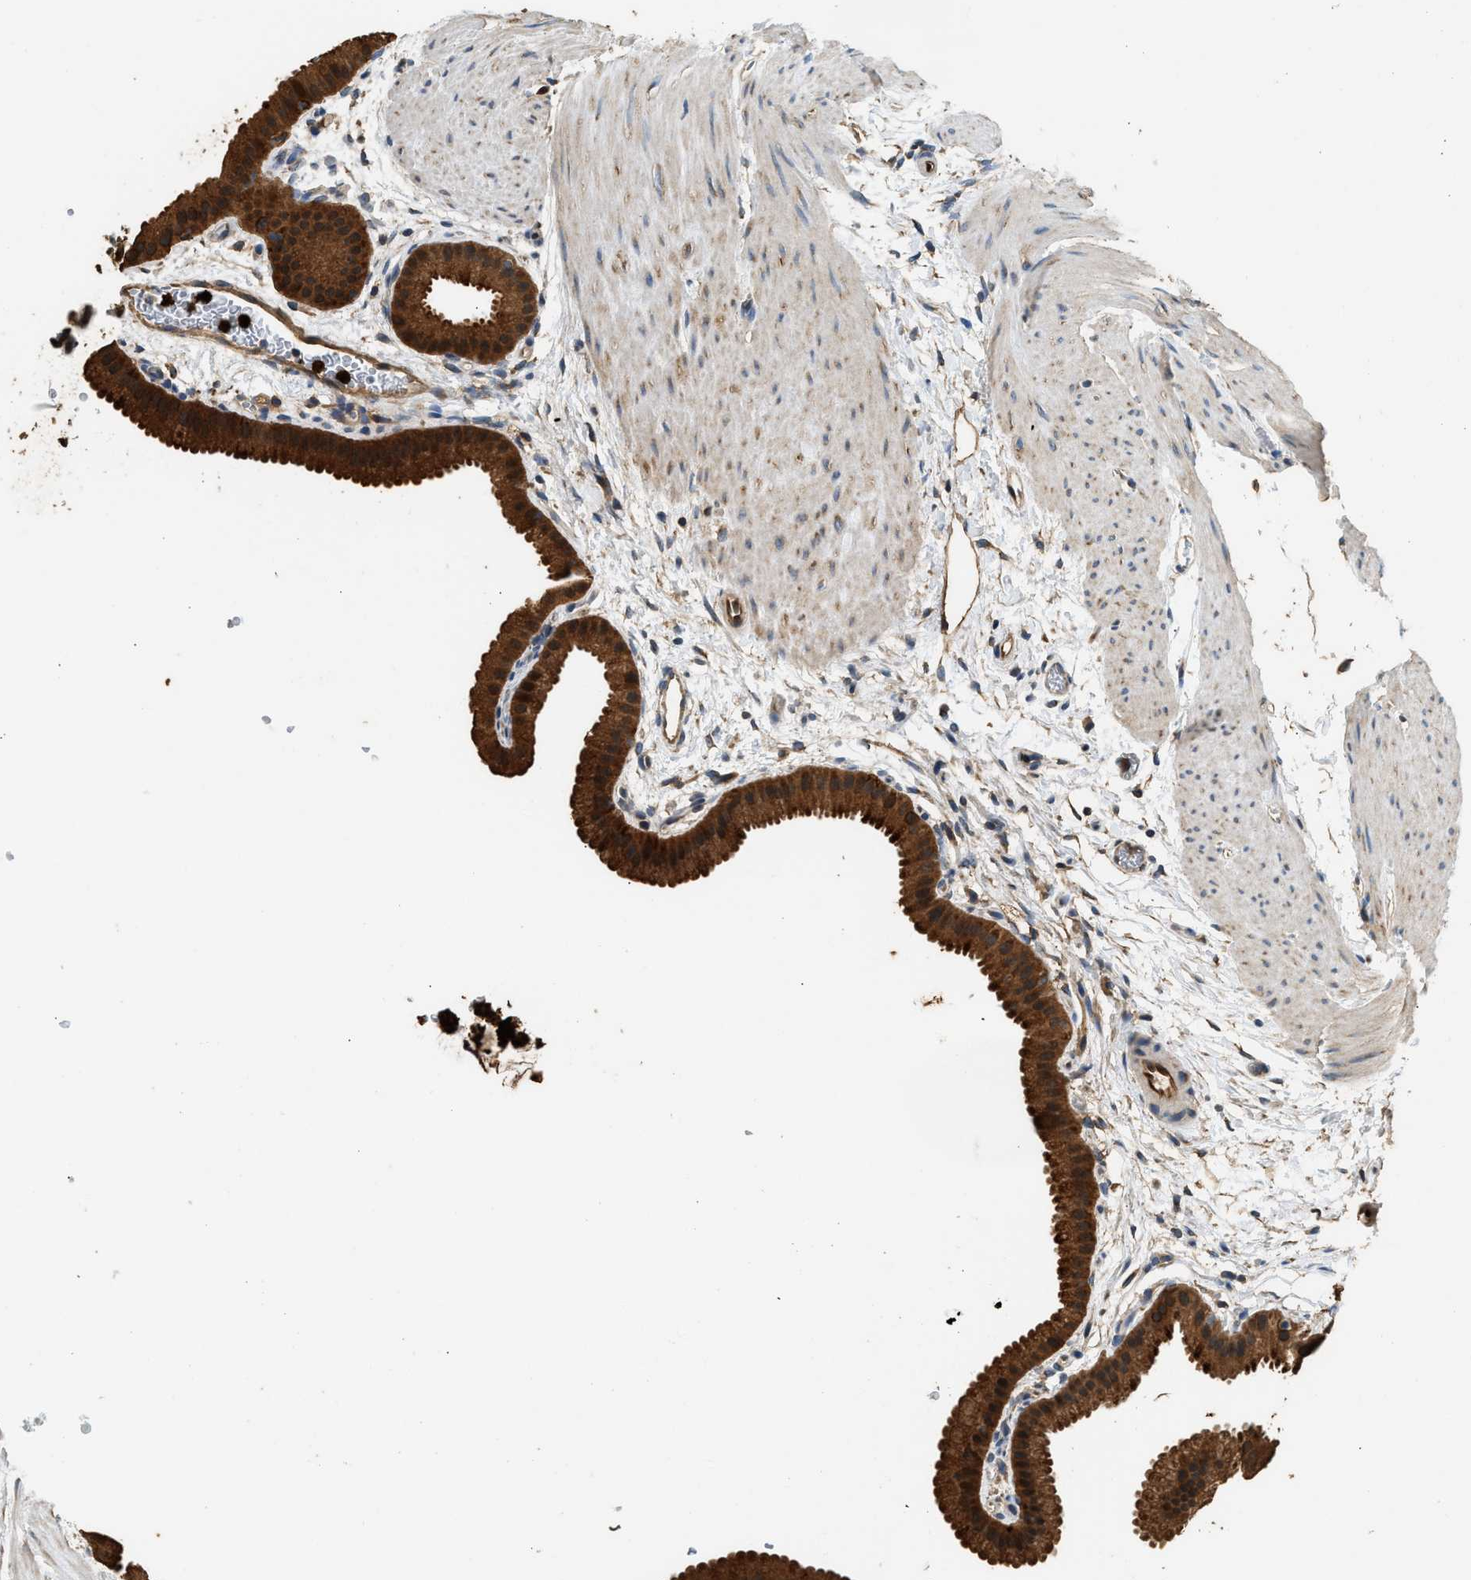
{"staining": {"intensity": "strong", "quantity": ">75%", "location": "cytoplasmic/membranous,nuclear"}, "tissue": "gallbladder", "cell_type": "Glandular cells", "image_type": "normal", "snomed": [{"axis": "morphology", "description": "Normal tissue, NOS"}, {"axis": "topography", "description": "Gallbladder"}], "caption": "Strong cytoplasmic/membranous,nuclear positivity is seen in about >75% of glandular cells in normal gallbladder. Using DAB (brown) and hematoxylin (blue) stains, captured at high magnification using brightfield microscopy.", "gene": "ANXA3", "patient": {"sex": "female", "age": 64}}